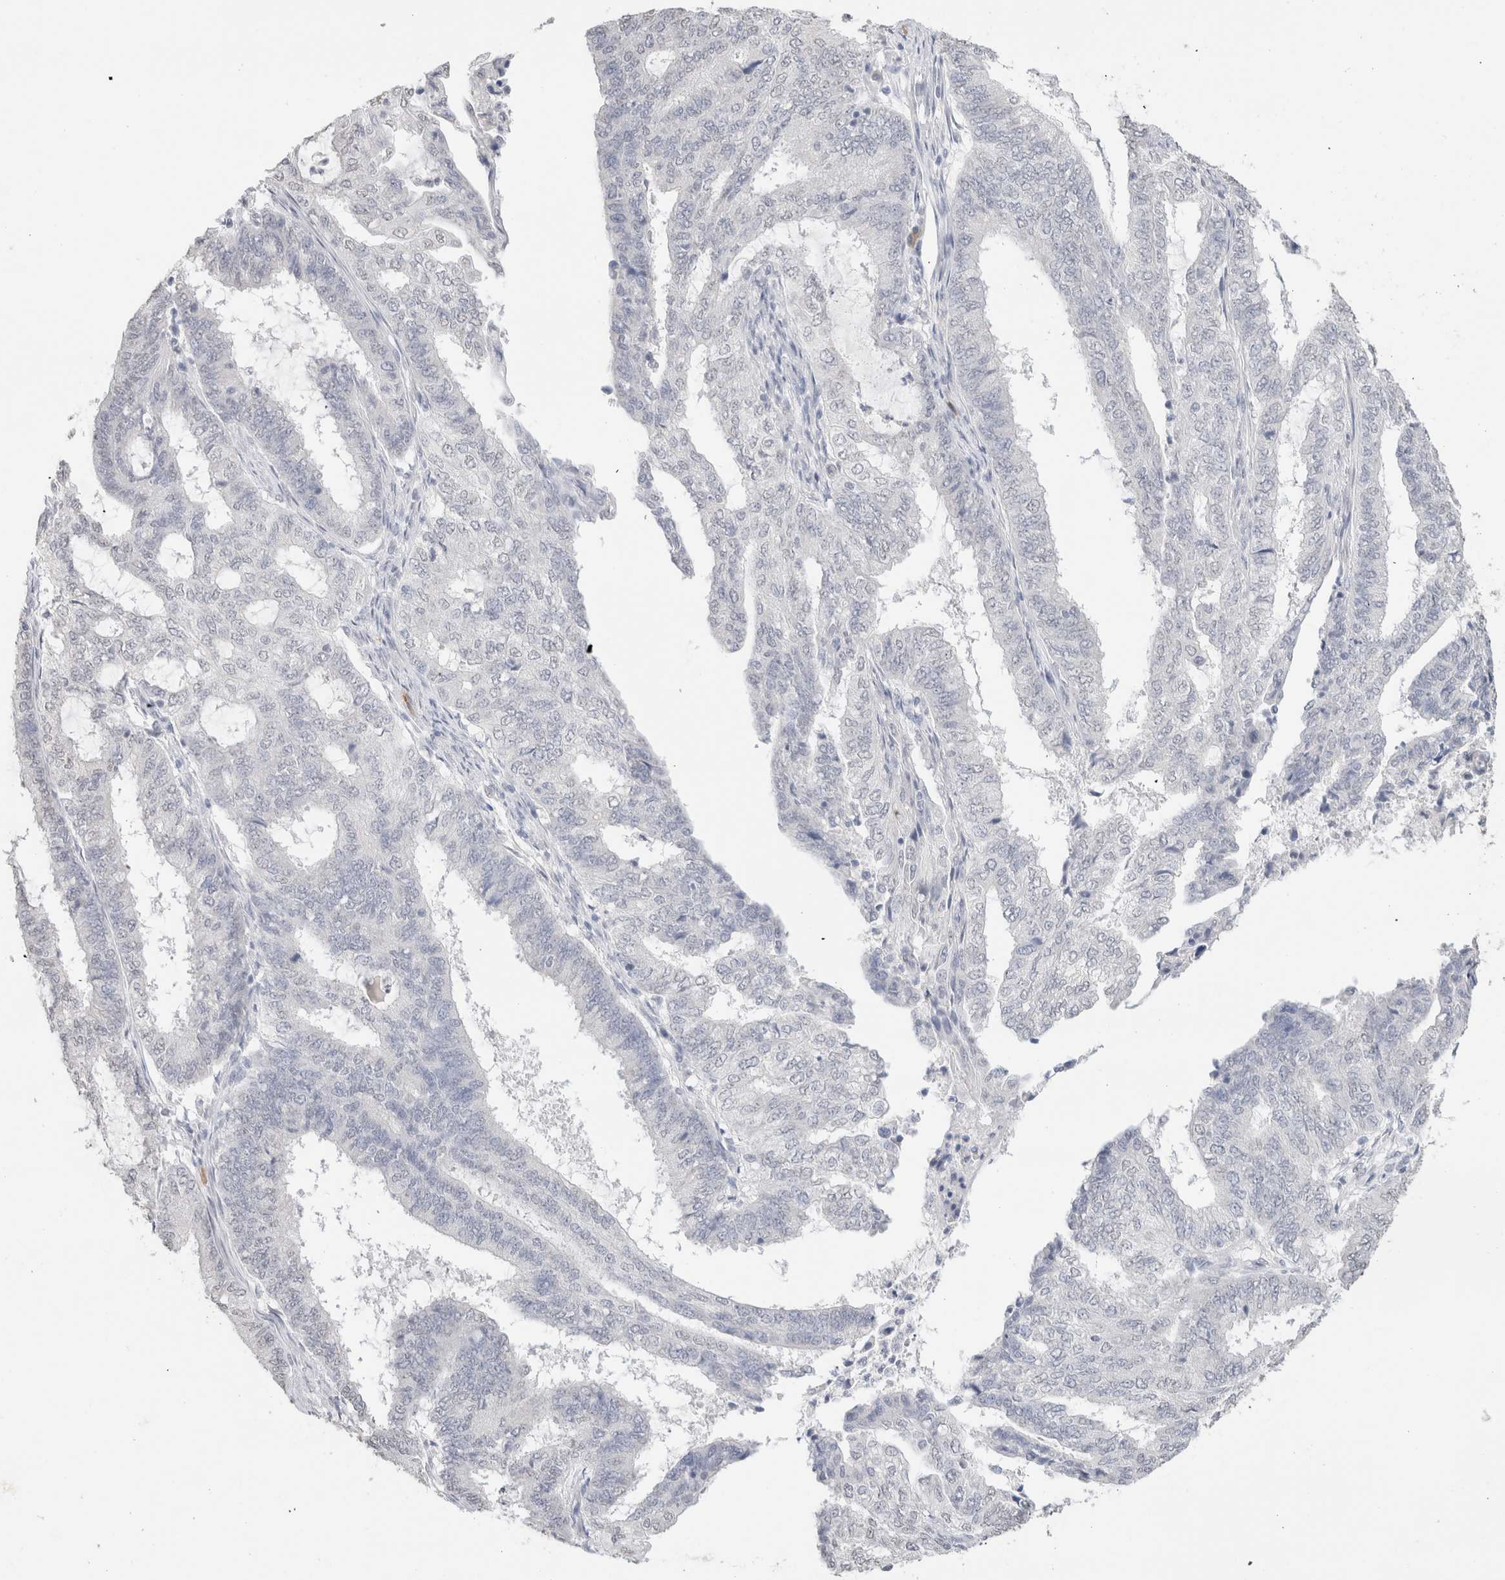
{"staining": {"intensity": "negative", "quantity": "none", "location": "none"}, "tissue": "endometrial cancer", "cell_type": "Tumor cells", "image_type": "cancer", "snomed": [{"axis": "morphology", "description": "Adenocarcinoma, NOS"}, {"axis": "topography", "description": "Endometrium"}], "caption": "Immunohistochemistry of endometrial adenocarcinoma reveals no positivity in tumor cells.", "gene": "CD80", "patient": {"sex": "female", "age": 51}}